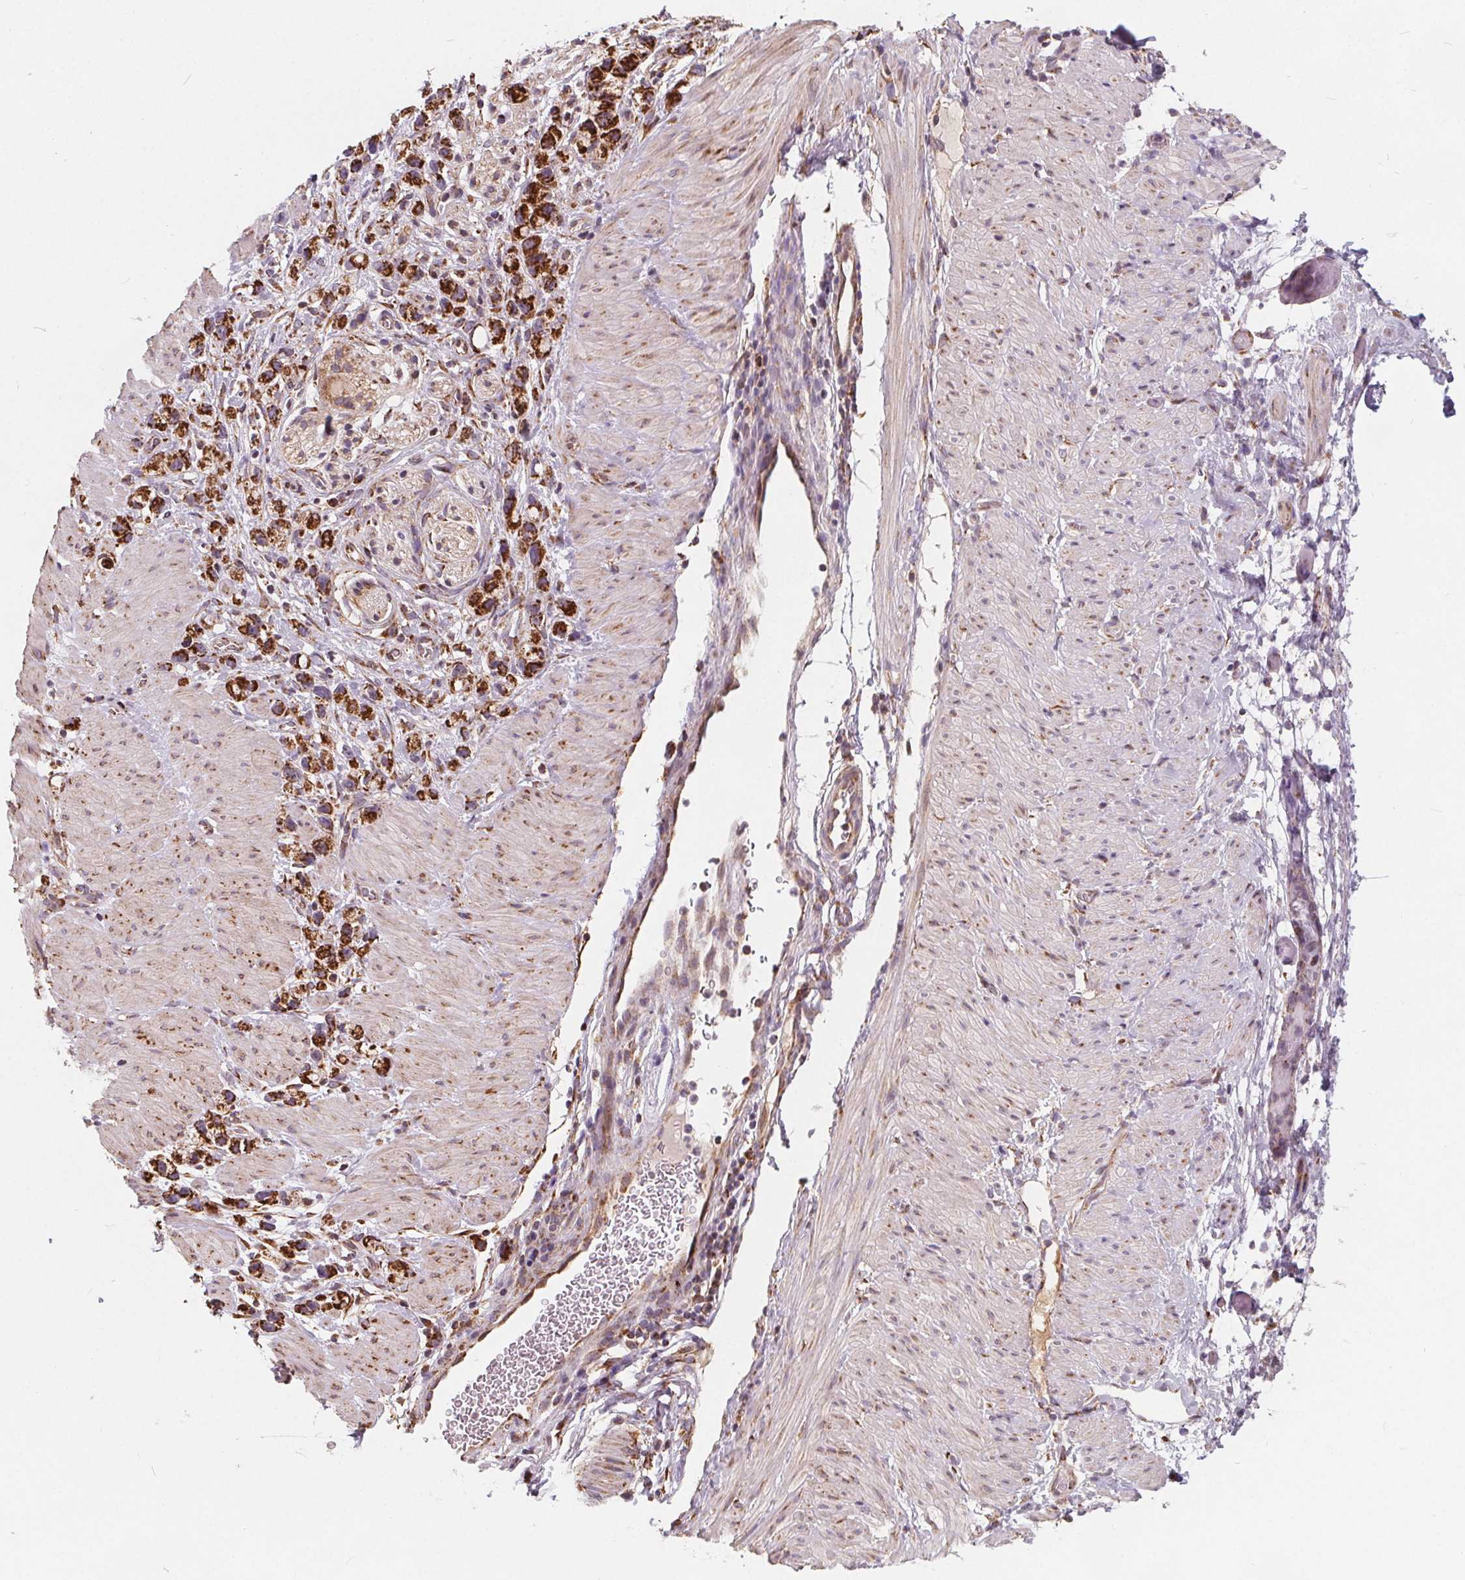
{"staining": {"intensity": "strong", "quantity": ">75%", "location": "cytoplasmic/membranous"}, "tissue": "stomach cancer", "cell_type": "Tumor cells", "image_type": "cancer", "snomed": [{"axis": "morphology", "description": "Adenocarcinoma, NOS"}, {"axis": "topography", "description": "Stomach"}], "caption": "Adenocarcinoma (stomach) stained with immunohistochemistry (IHC) demonstrates strong cytoplasmic/membranous positivity in about >75% of tumor cells.", "gene": "PLSCR3", "patient": {"sex": "female", "age": 59}}